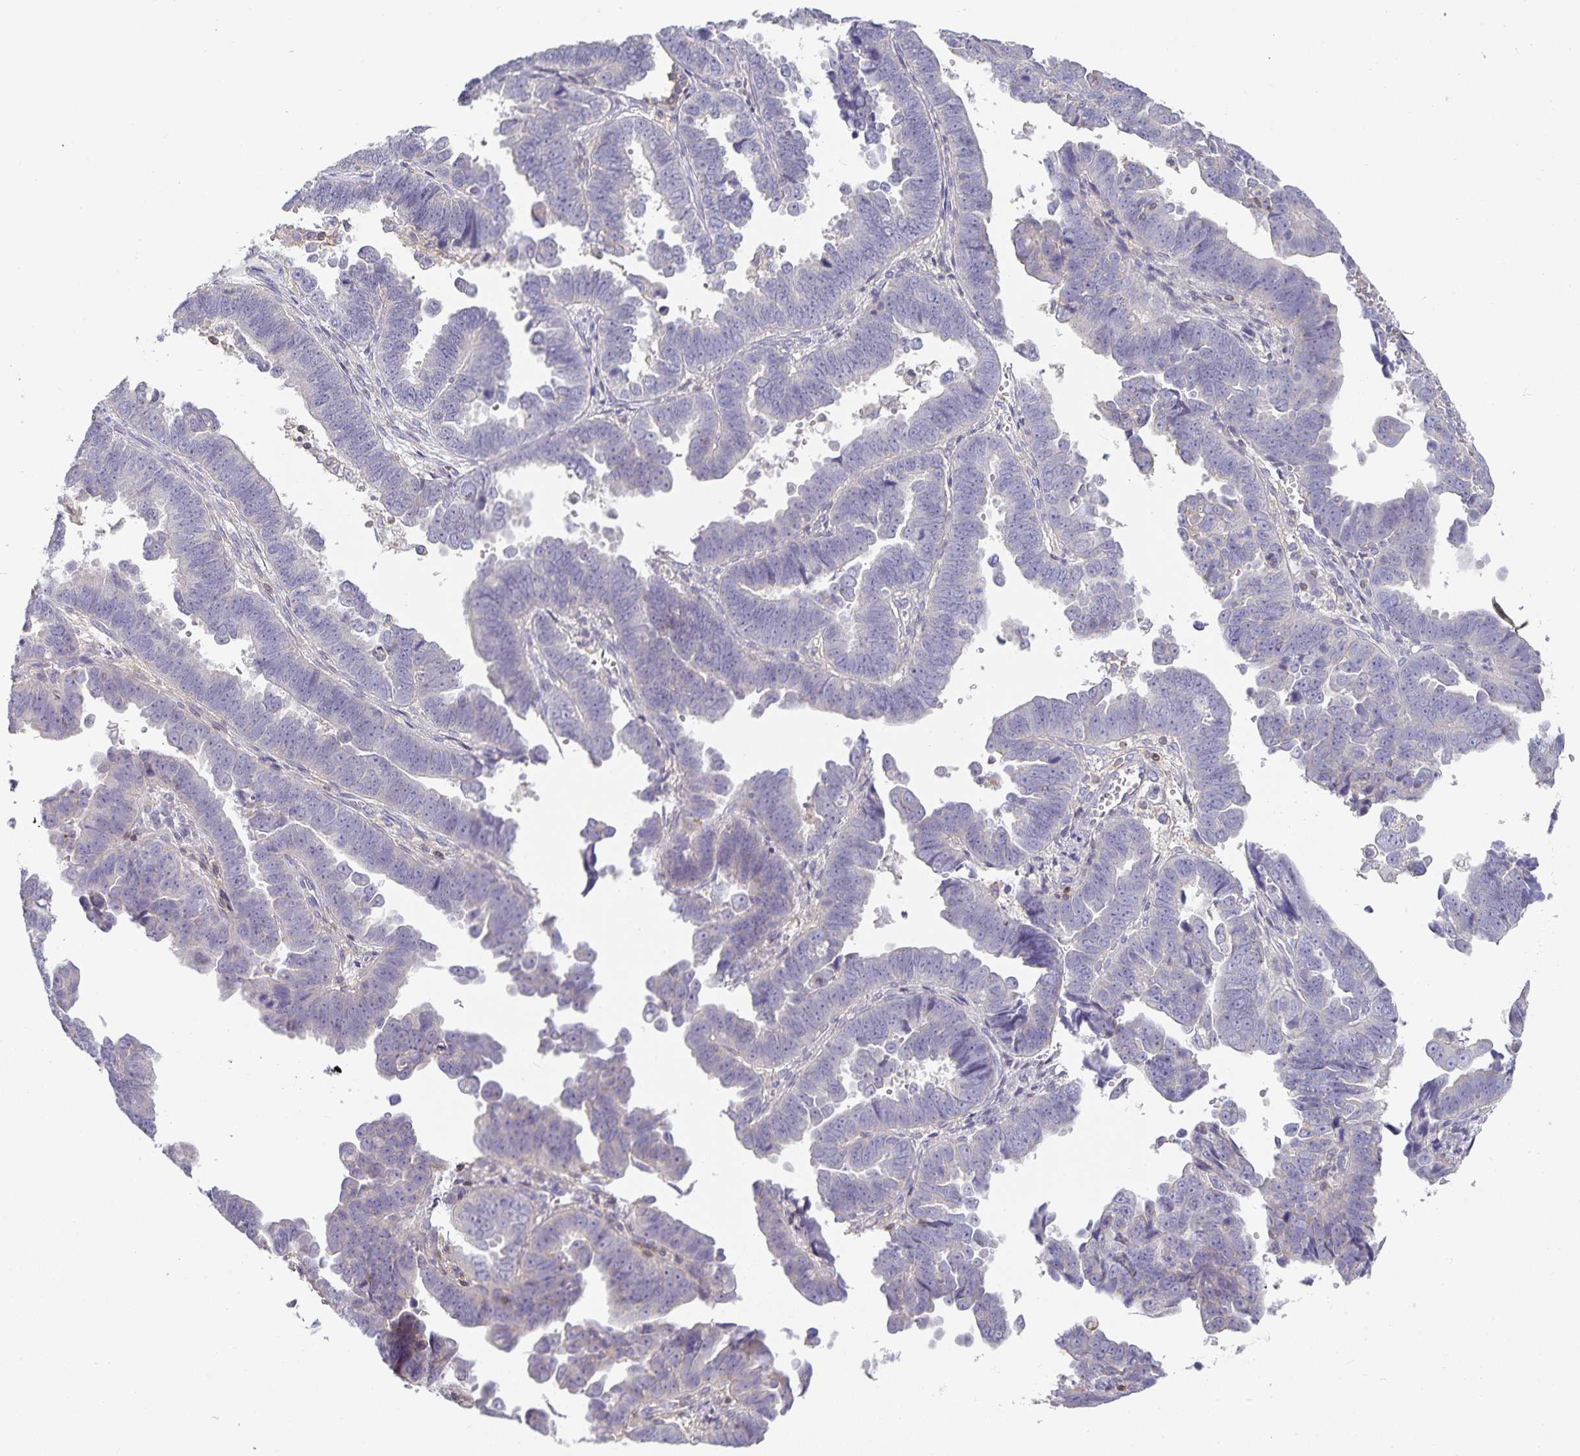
{"staining": {"intensity": "negative", "quantity": "none", "location": "none"}, "tissue": "endometrial cancer", "cell_type": "Tumor cells", "image_type": "cancer", "snomed": [{"axis": "morphology", "description": "Adenocarcinoma, NOS"}, {"axis": "topography", "description": "Endometrium"}], "caption": "Image shows no protein expression in tumor cells of endometrial cancer tissue.", "gene": "GATA3", "patient": {"sex": "female", "age": 75}}